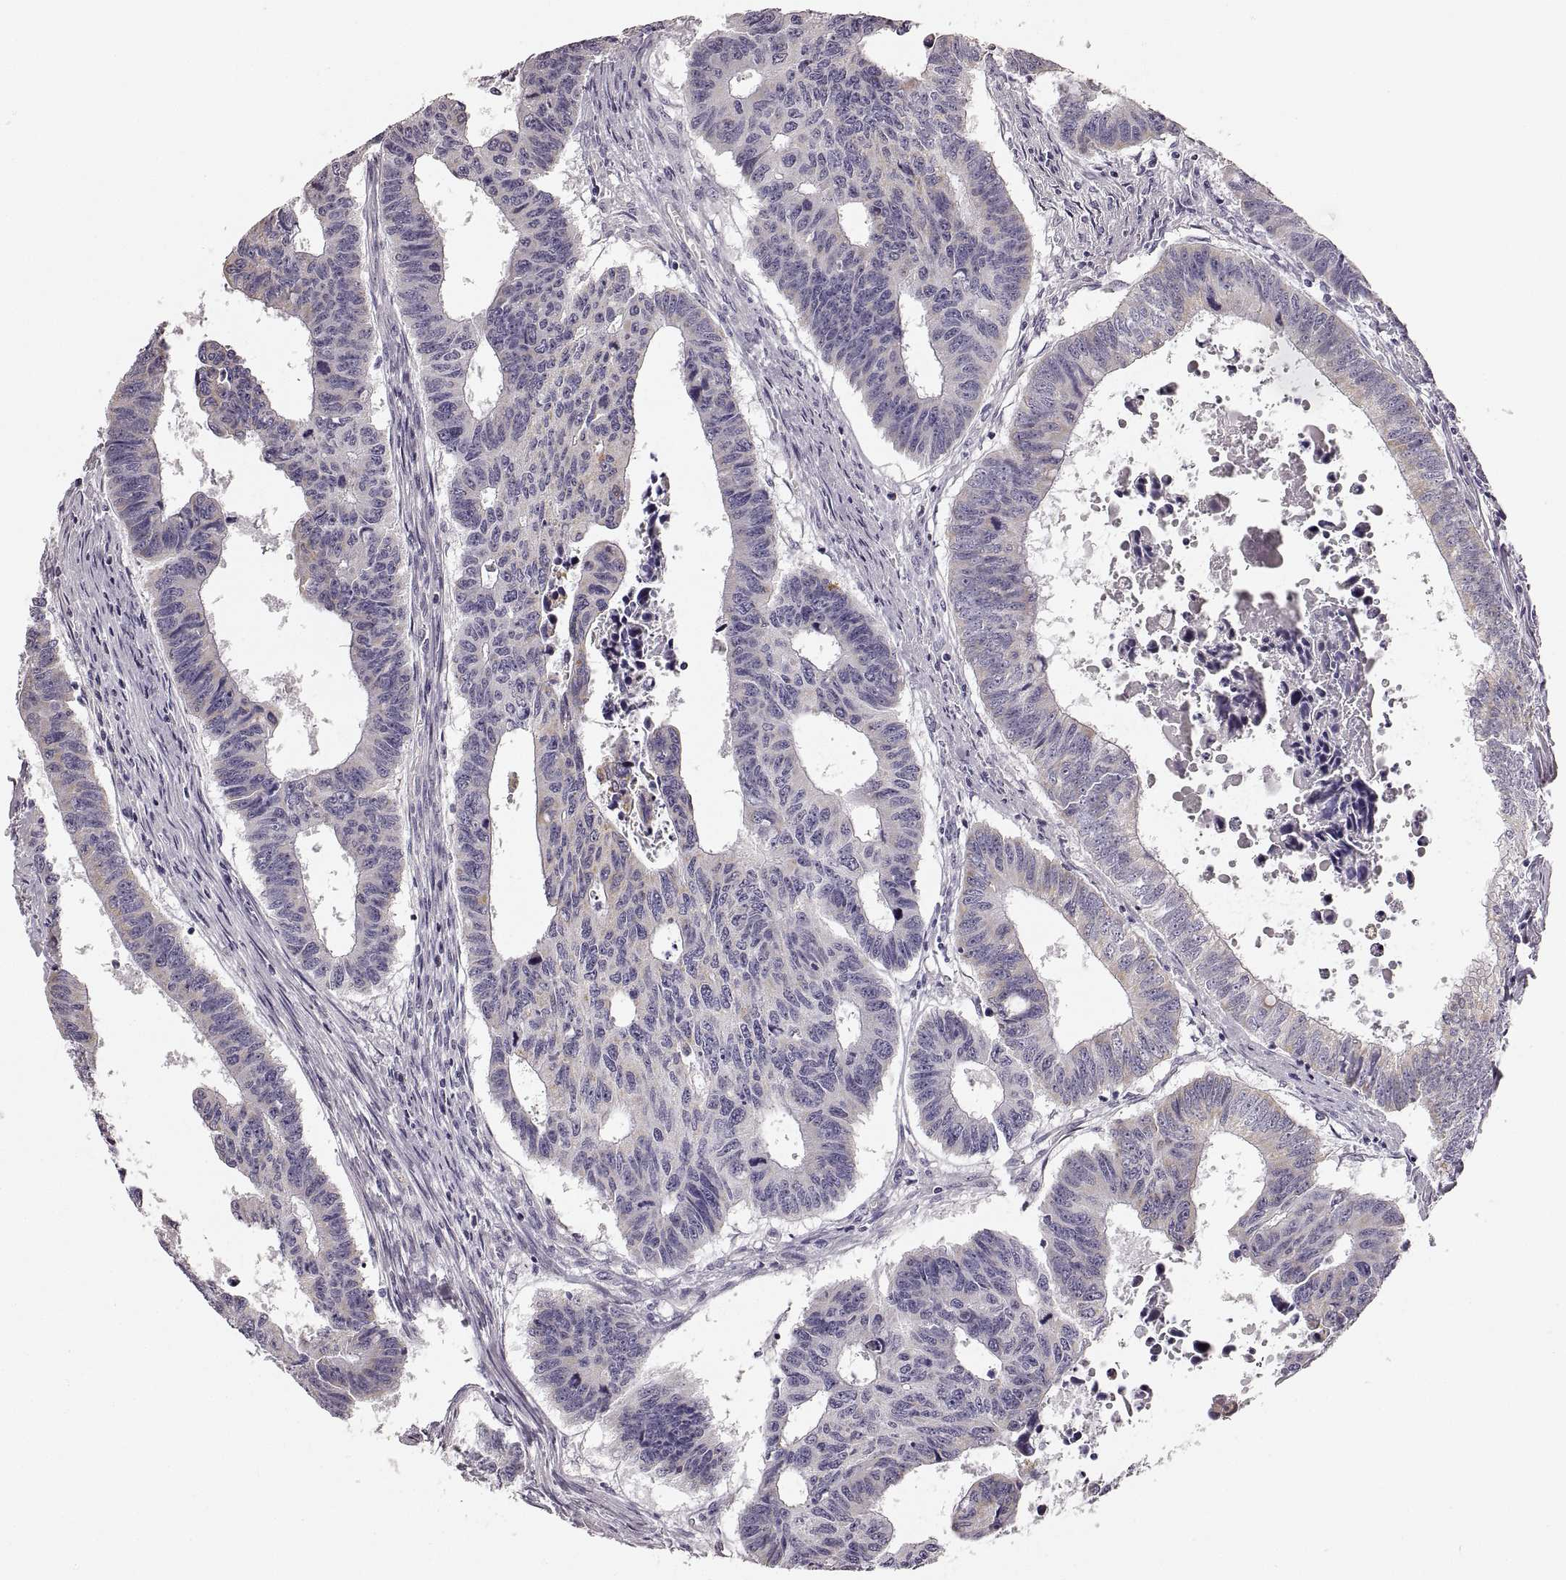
{"staining": {"intensity": "moderate", "quantity": "<25%", "location": "cytoplasmic/membranous"}, "tissue": "colorectal cancer", "cell_type": "Tumor cells", "image_type": "cancer", "snomed": [{"axis": "morphology", "description": "Adenocarcinoma, NOS"}, {"axis": "topography", "description": "Rectum"}], "caption": "Moderate cytoplasmic/membranous expression for a protein is appreciated in about <25% of tumor cells of colorectal cancer using immunohistochemistry (IHC).", "gene": "RDH13", "patient": {"sex": "female", "age": 85}}